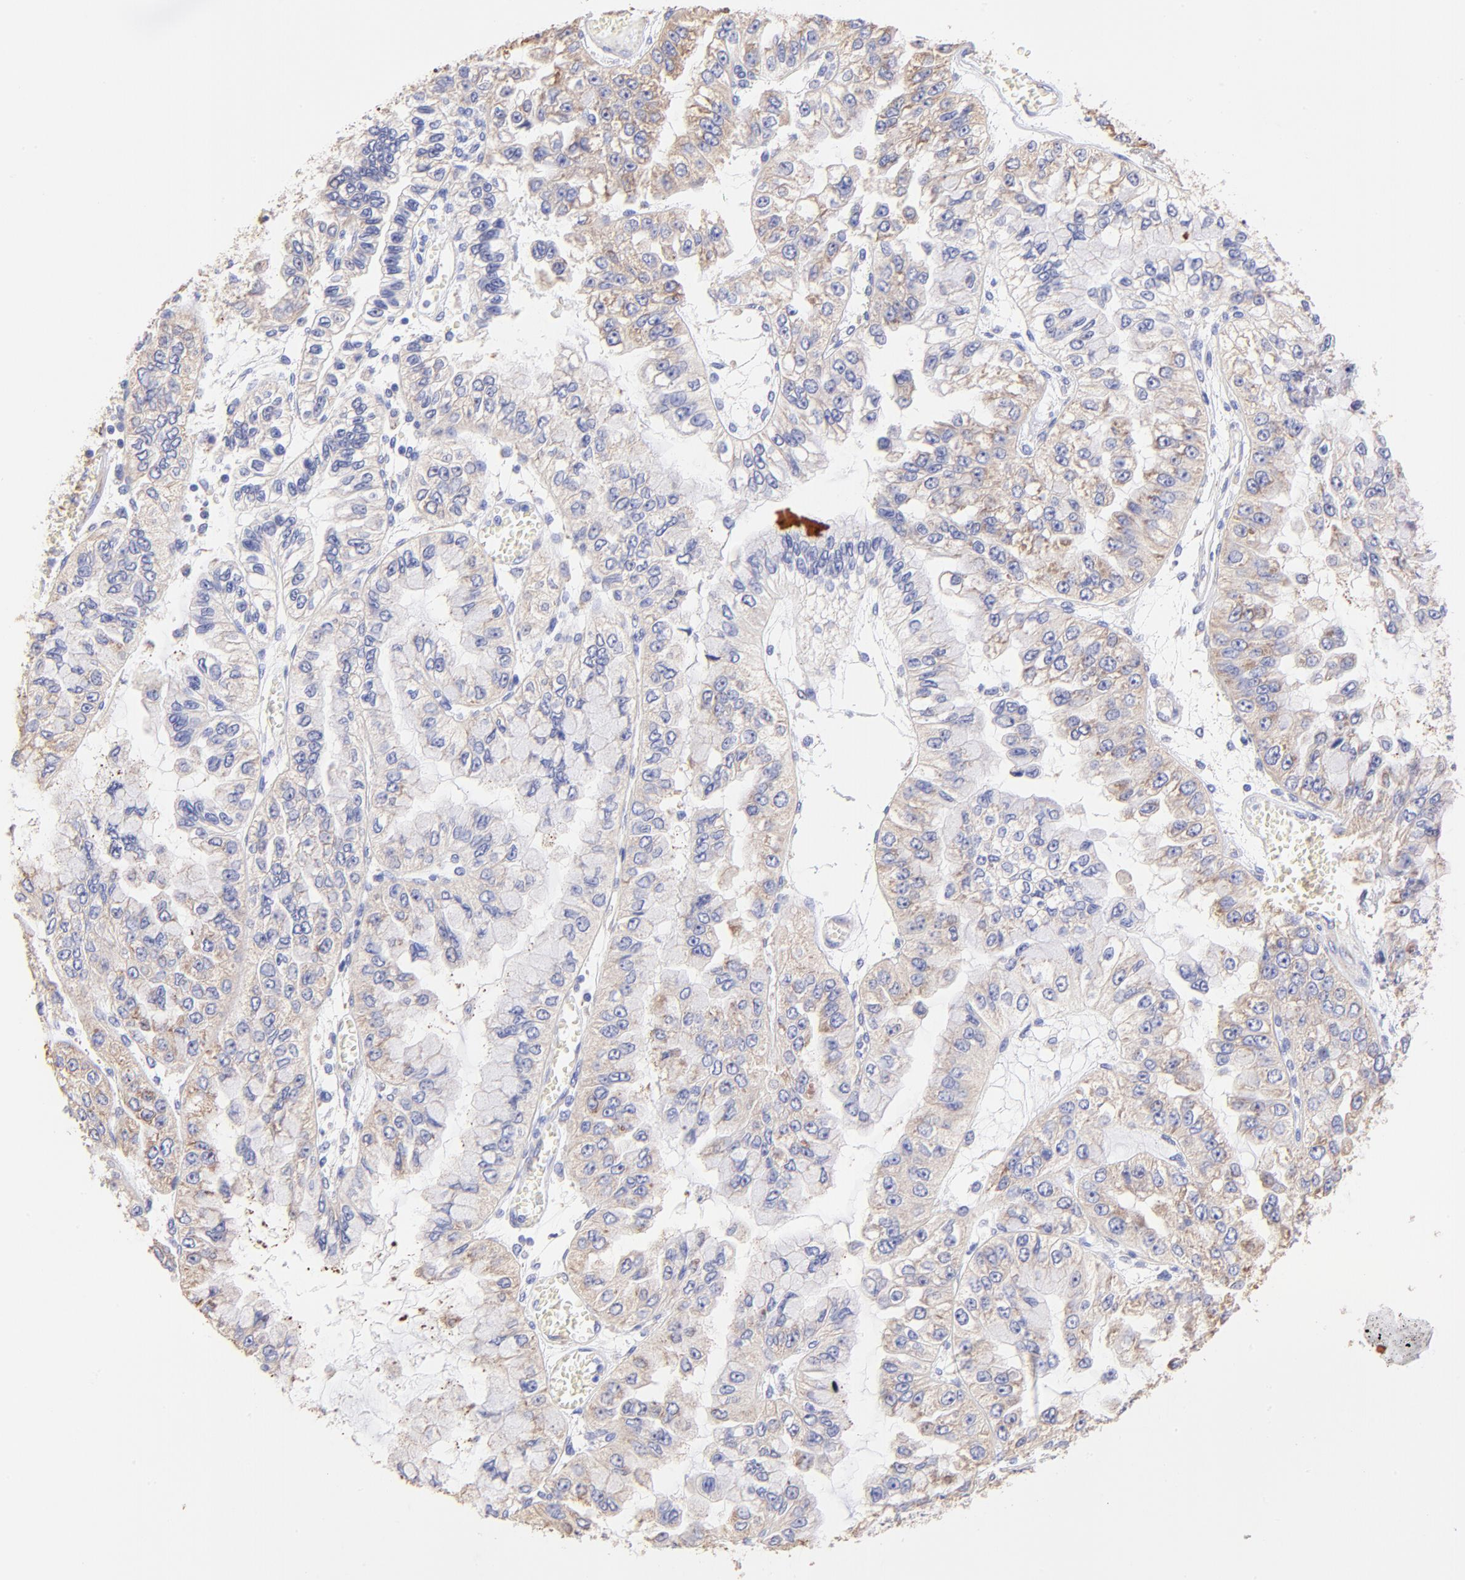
{"staining": {"intensity": "weak", "quantity": "25%-75%", "location": "cytoplasmic/membranous"}, "tissue": "liver cancer", "cell_type": "Tumor cells", "image_type": "cancer", "snomed": [{"axis": "morphology", "description": "Cholangiocarcinoma"}, {"axis": "topography", "description": "Liver"}], "caption": "Immunohistochemical staining of human cholangiocarcinoma (liver) reveals low levels of weak cytoplasmic/membranous positivity in approximately 25%-75% of tumor cells.", "gene": "RPL30", "patient": {"sex": "female", "age": 79}}